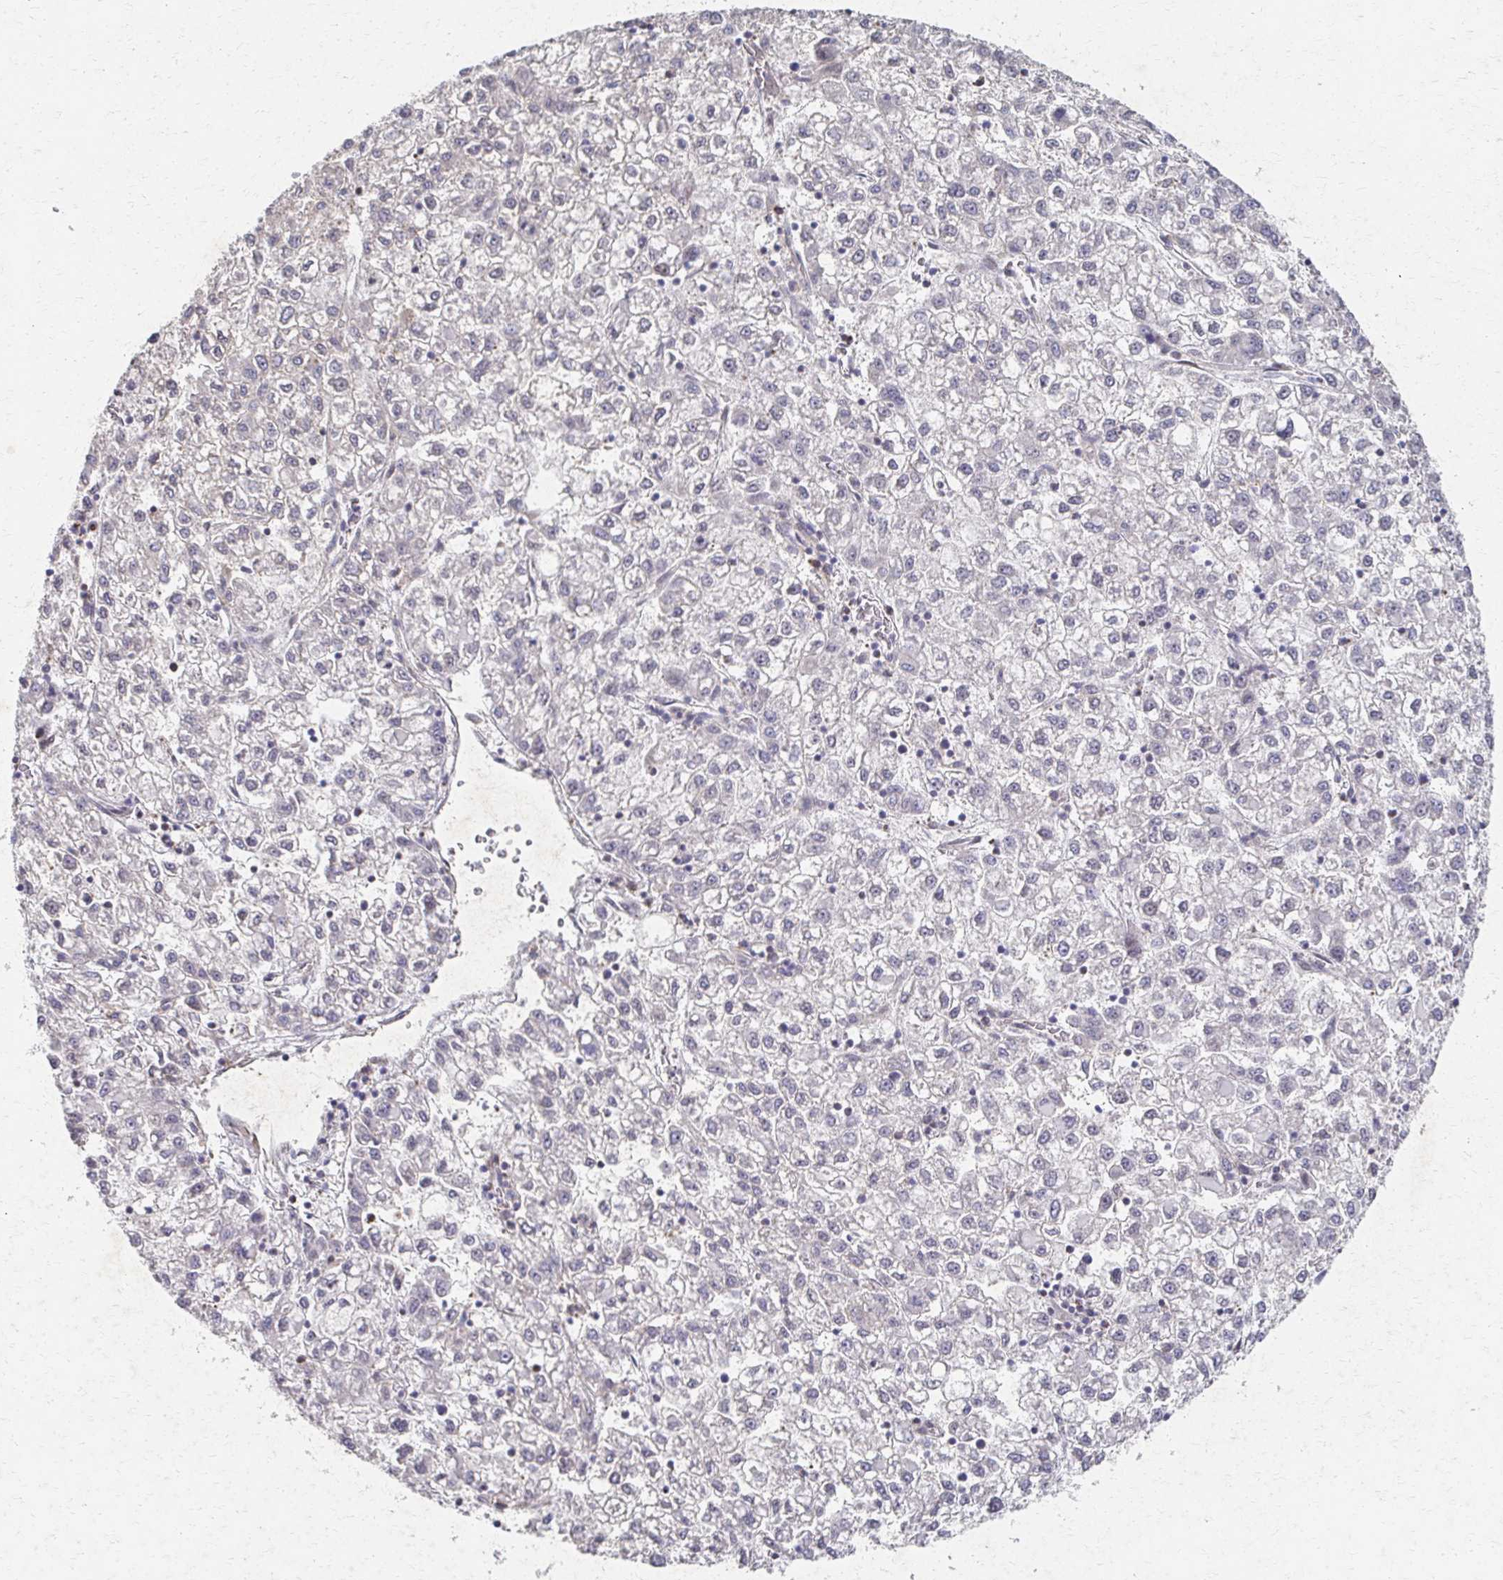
{"staining": {"intensity": "negative", "quantity": "none", "location": "none"}, "tissue": "liver cancer", "cell_type": "Tumor cells", "image_type": "cancer", "snomed": [{"axis": "morphology", "description": "Carcinoma, Hepatocellular, NOS"}, {"axis": "topography", "description": "Liver"}], "caption": "High power microscopy photomicrograph of an immunohistochemistry histopathology image of liver cancer, revealing no significant positivity in tumor cells. The staining was performed using DAB to visualize the protein expression in brown, while the nuclei were stained in blue with hematoxylin (Magnification: 20x).", "gene": "EOLA2", "patient": {"sex": "male", "age": 40}}